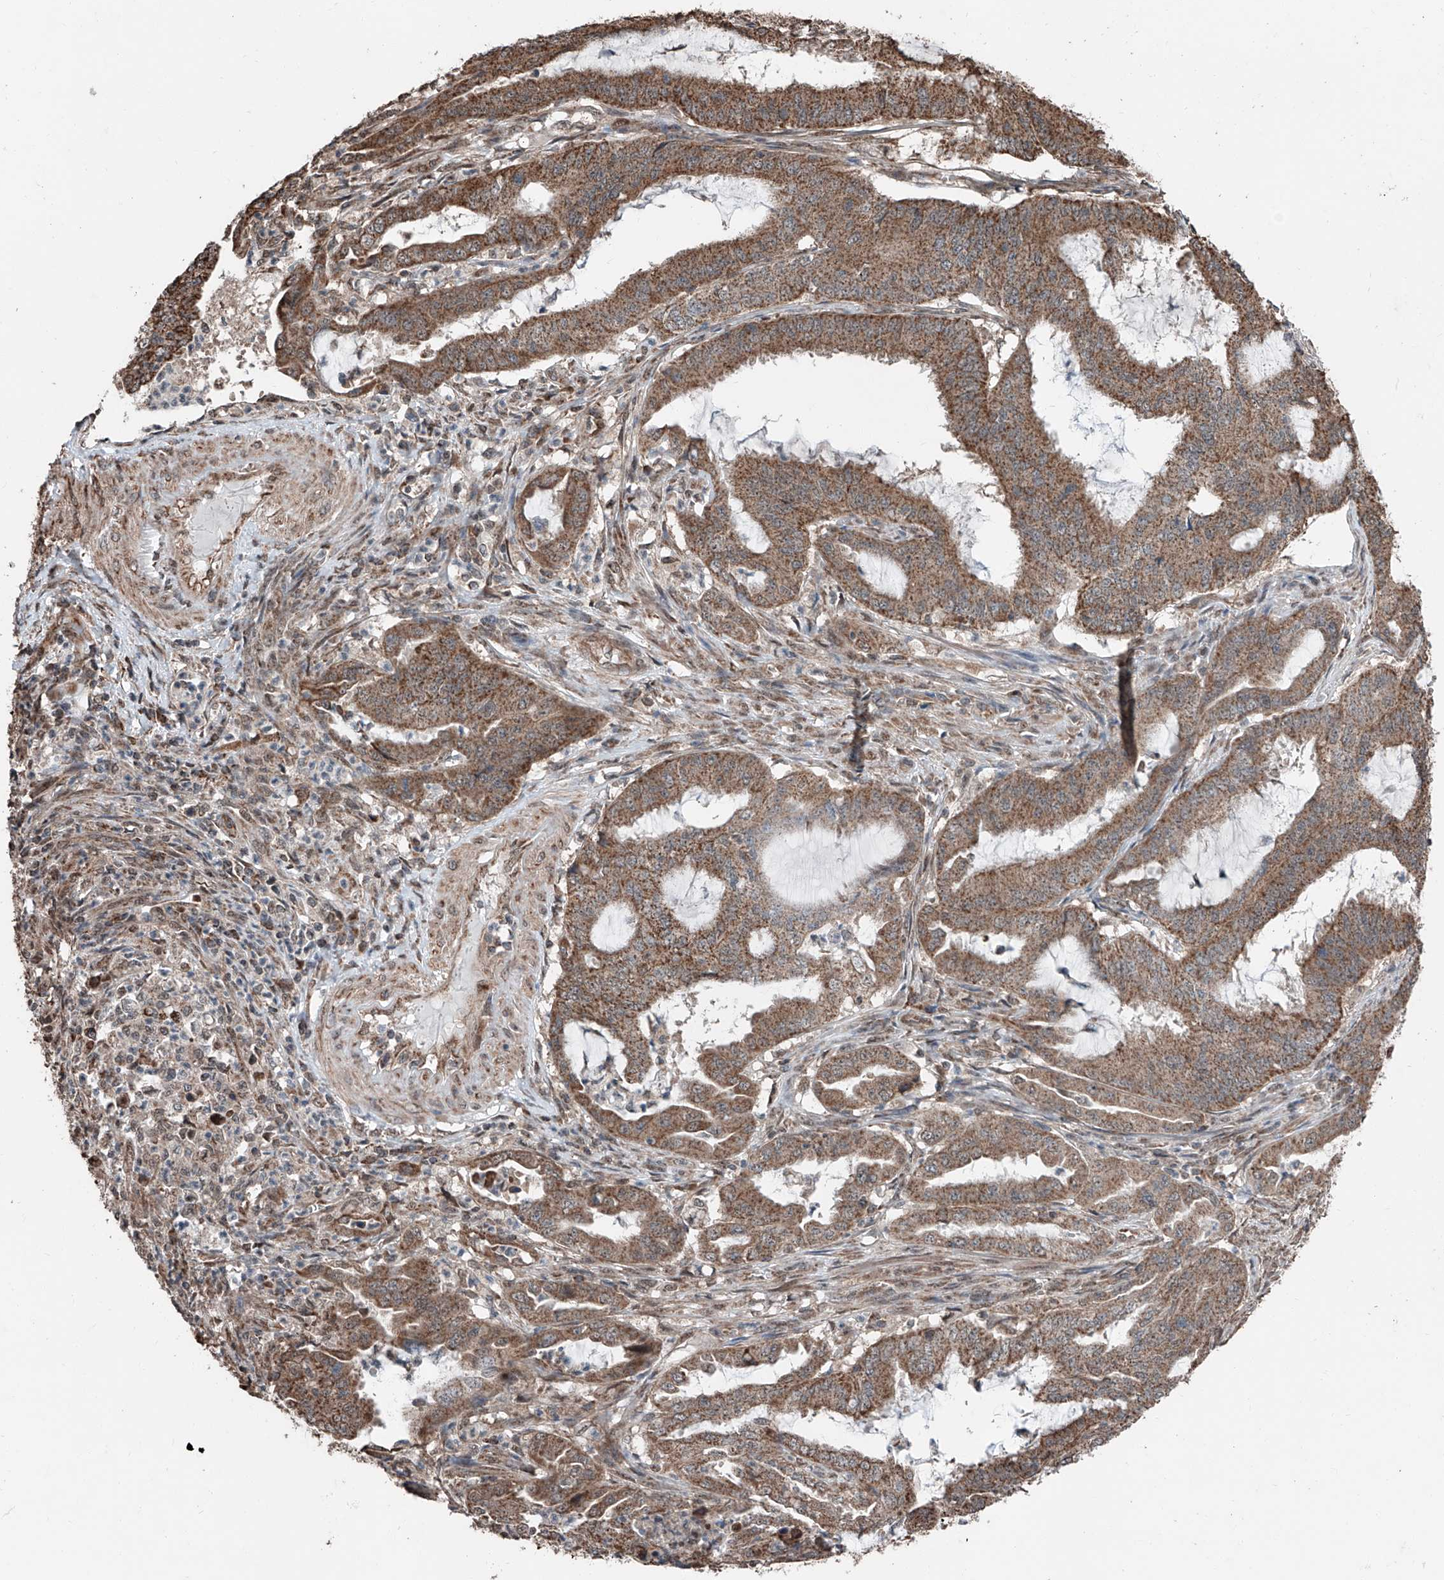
{"staining": {"intensity": "moderate", "quantity": ">75%", "location": "cytoplasmic/membranous"}, "tissue": "endometrial cancer", "cell_type": "Tumor cells", "image_type": "cancer", "snomed": [{"axis": "morphology", "description": "Adenocarcinoma, NOS"}, {"axis": "topography", "description": "Endometrium"}], "caption": "Protein expression analysis of endometrial cancer exhibits moderate cytoplasmic/membranous positivity in about >75% of tumor cells.", "gene": "ZNF445", "patient": {"sex": "female", "age": 51}}